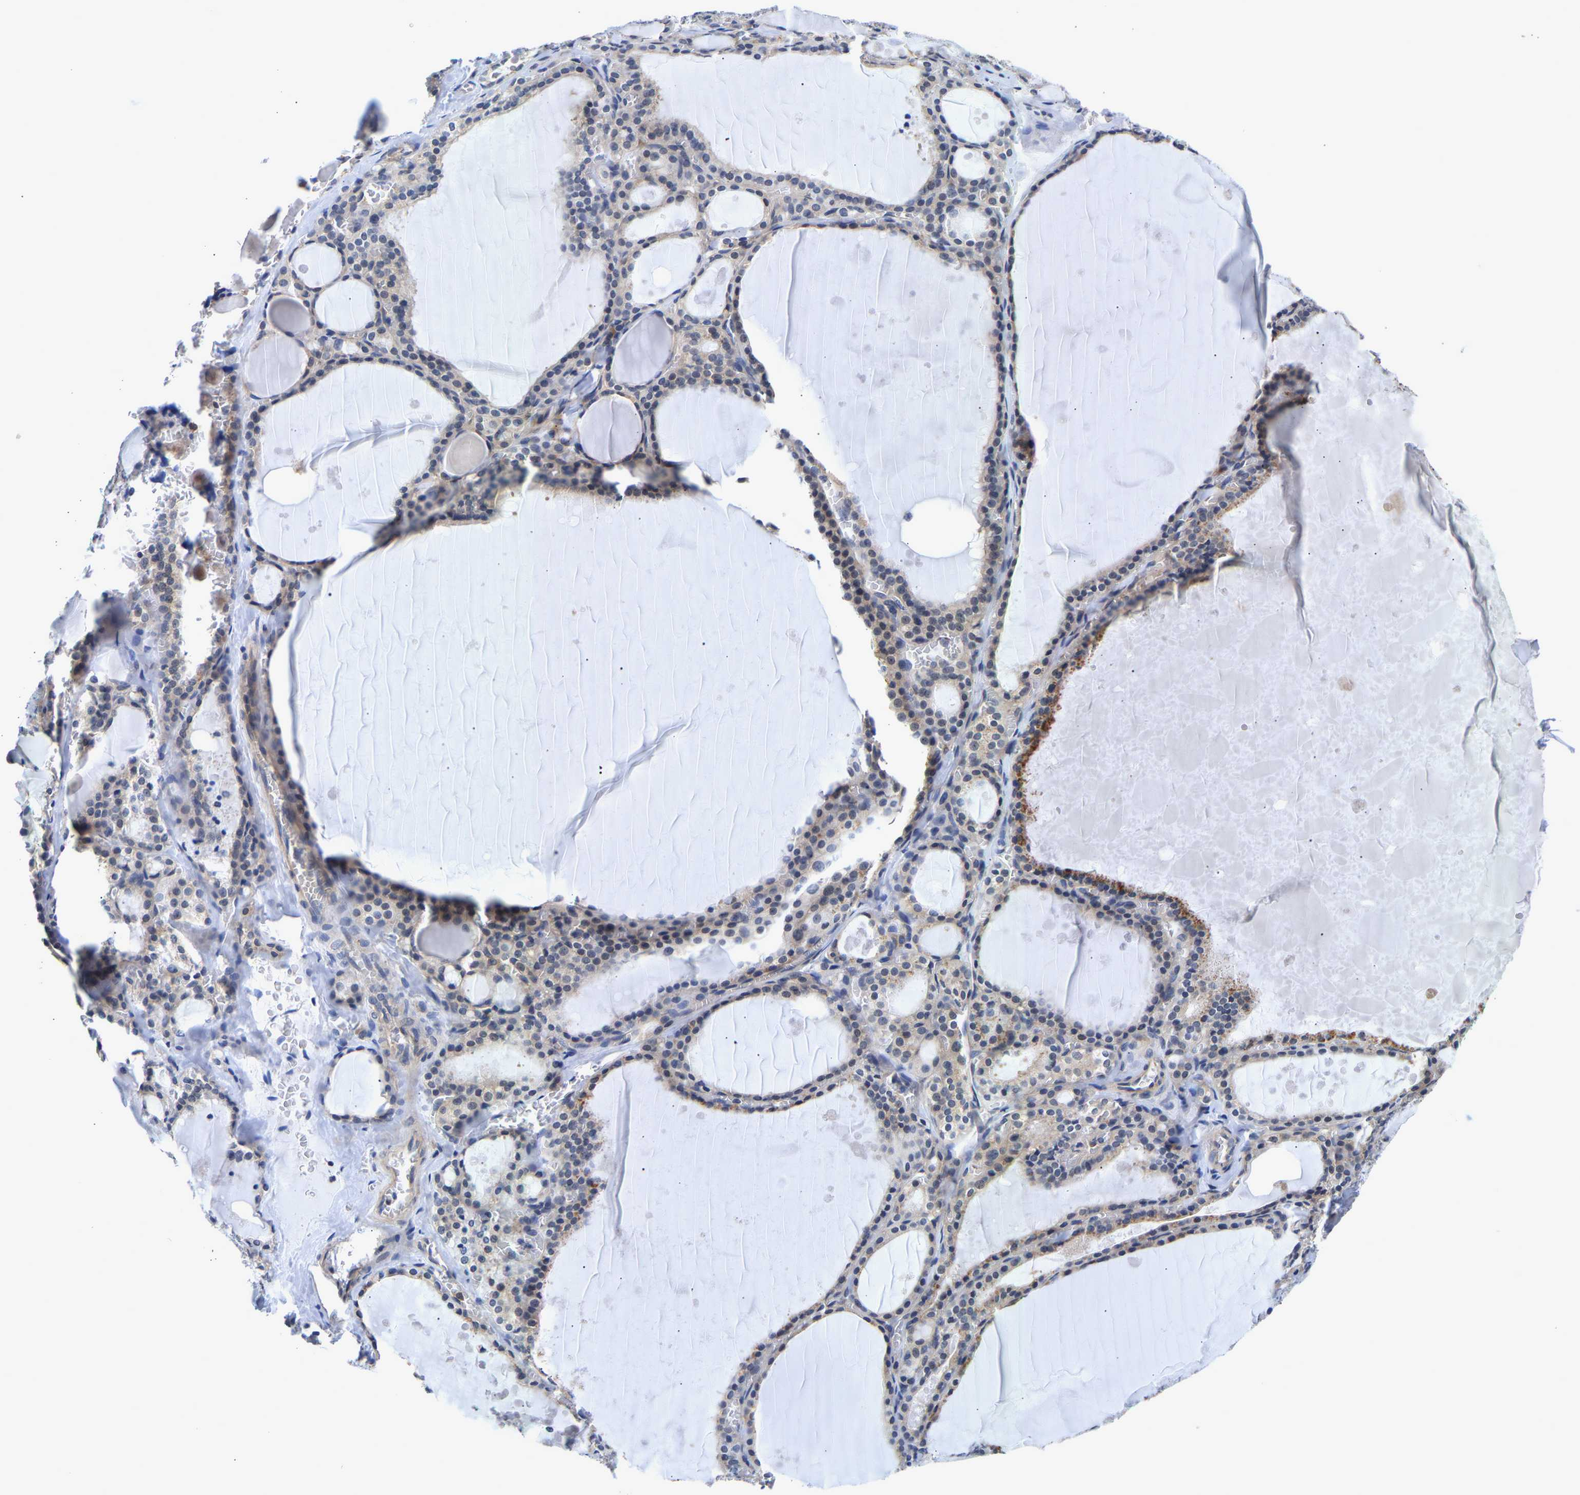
{"staining": {"intensity": "weak", "quantity": "25%-75%", "location": "cytoplasmic/membranous"}, "tissue": "thyroid gland", "cell_type": "Glandular cells", "image_type": "normal", "snomed": [{"axis": "morphology", "description": "Normal tissue, NOS"}, {"axis": "topography", "description": "Thyroid gland"}], "caption": "Protein expression analysis of benign thyroid gland shows weak cytoplasmic/membranous expression in approximately 25%-75% of glandular cells. The protein of interest is shown in brown color, while the nuclei are stained blue.", "gene": "CCDC6", "patient": {"sex": "male", "age": 56}}